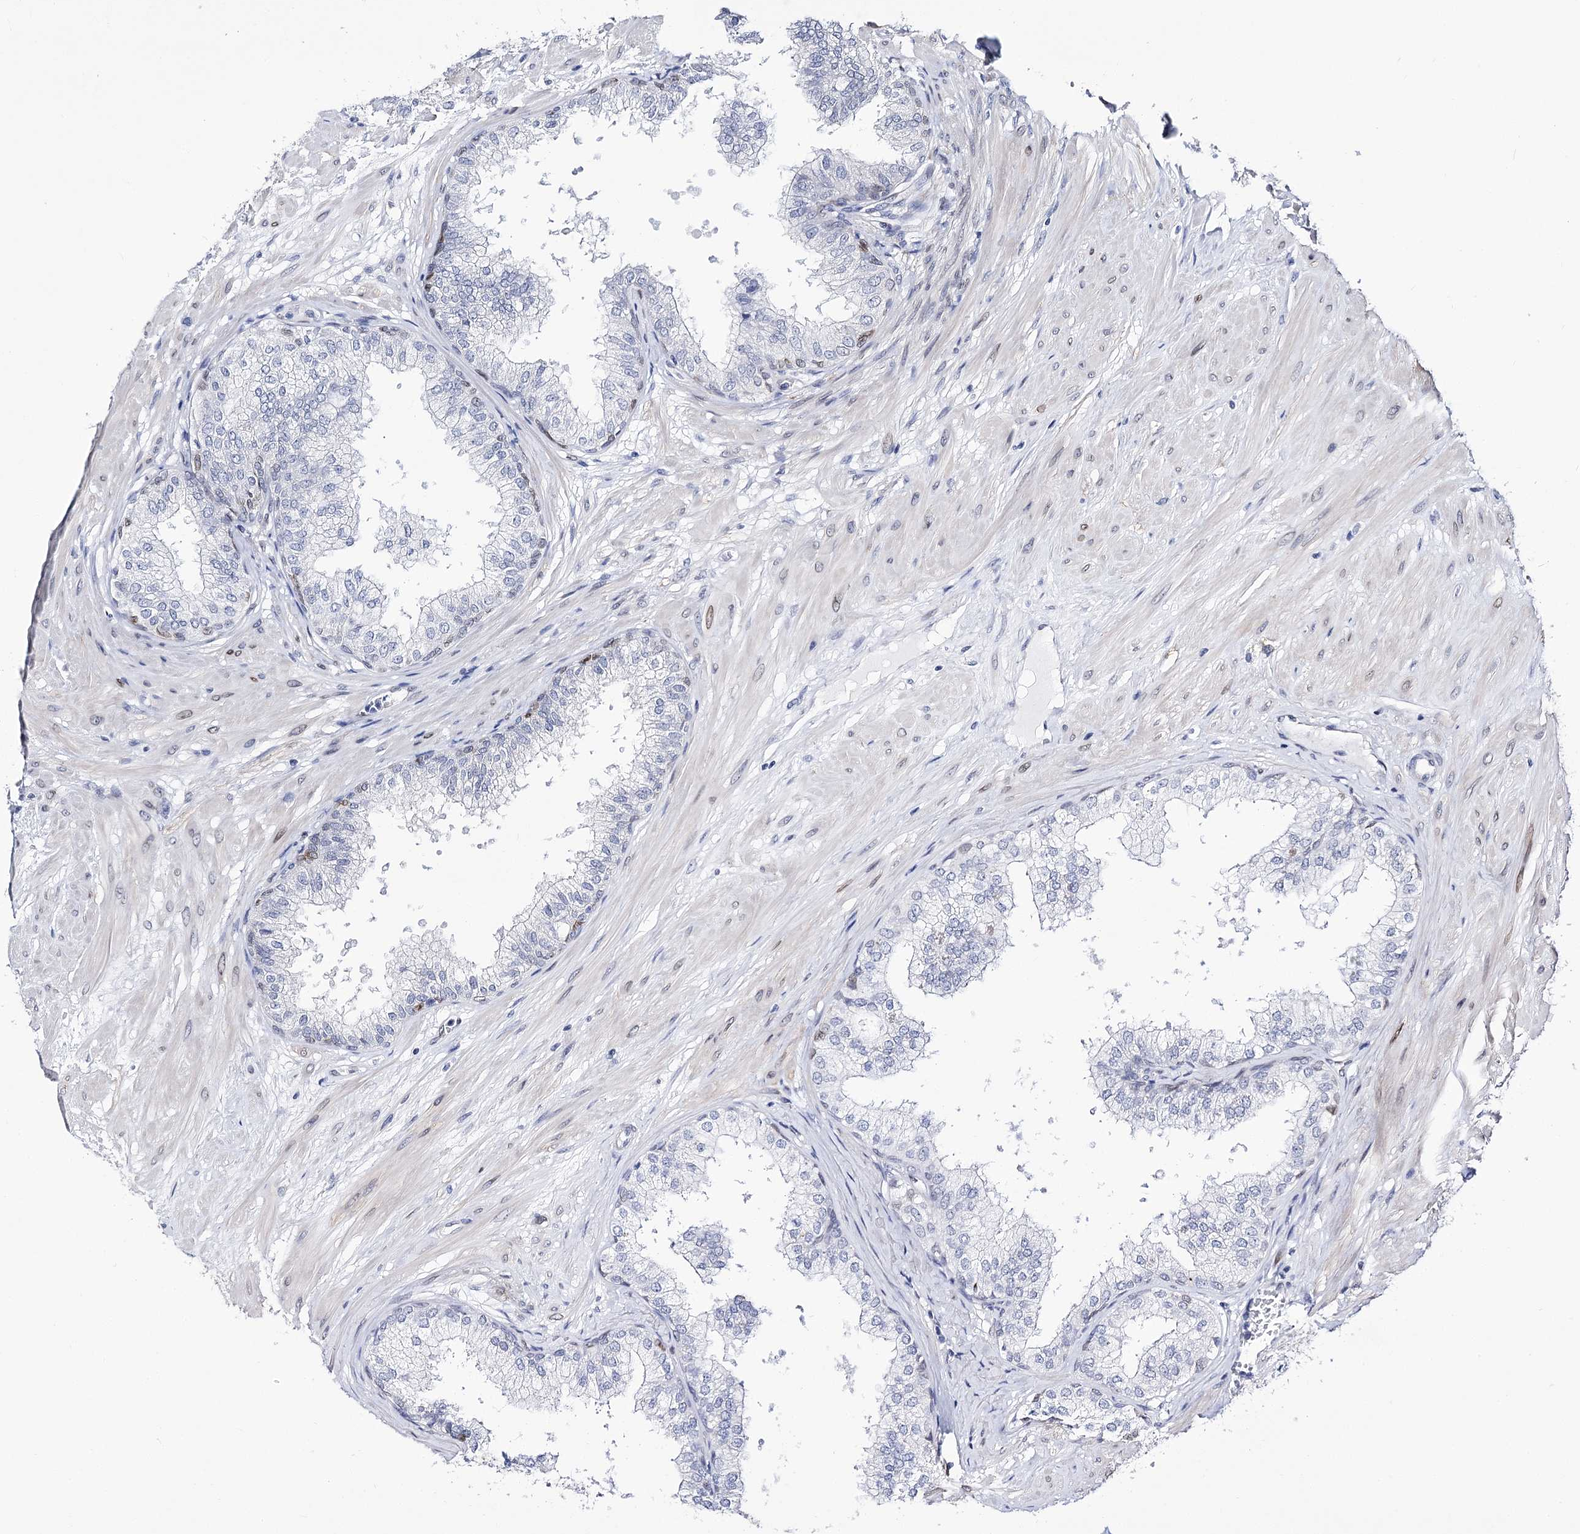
{"staining": {"intensity": "weak", "quantity": "<25%", "location": "cytoplasmic/membranous,nuclear"}, "tissue": "prostate", "cell_type": "Glandular cells", "image_type": "normal", "snomed": [{"axis": "morphology", "description": "Normal tissue, NOS"}, {"axis": "topography", "description": "Prostate"}], "caption": "Unremarkable prostate was stained to show a protein in brown. There is no significant expression in glandular cells. Brightfield microscopy of IHC stained with DAB (3,3'-diaminobenzidine) (brown) and hematoxylin (blue), captured at high magnification.", "gene": "TMEM201", "patient": {"sex": "male", "age": 60}}